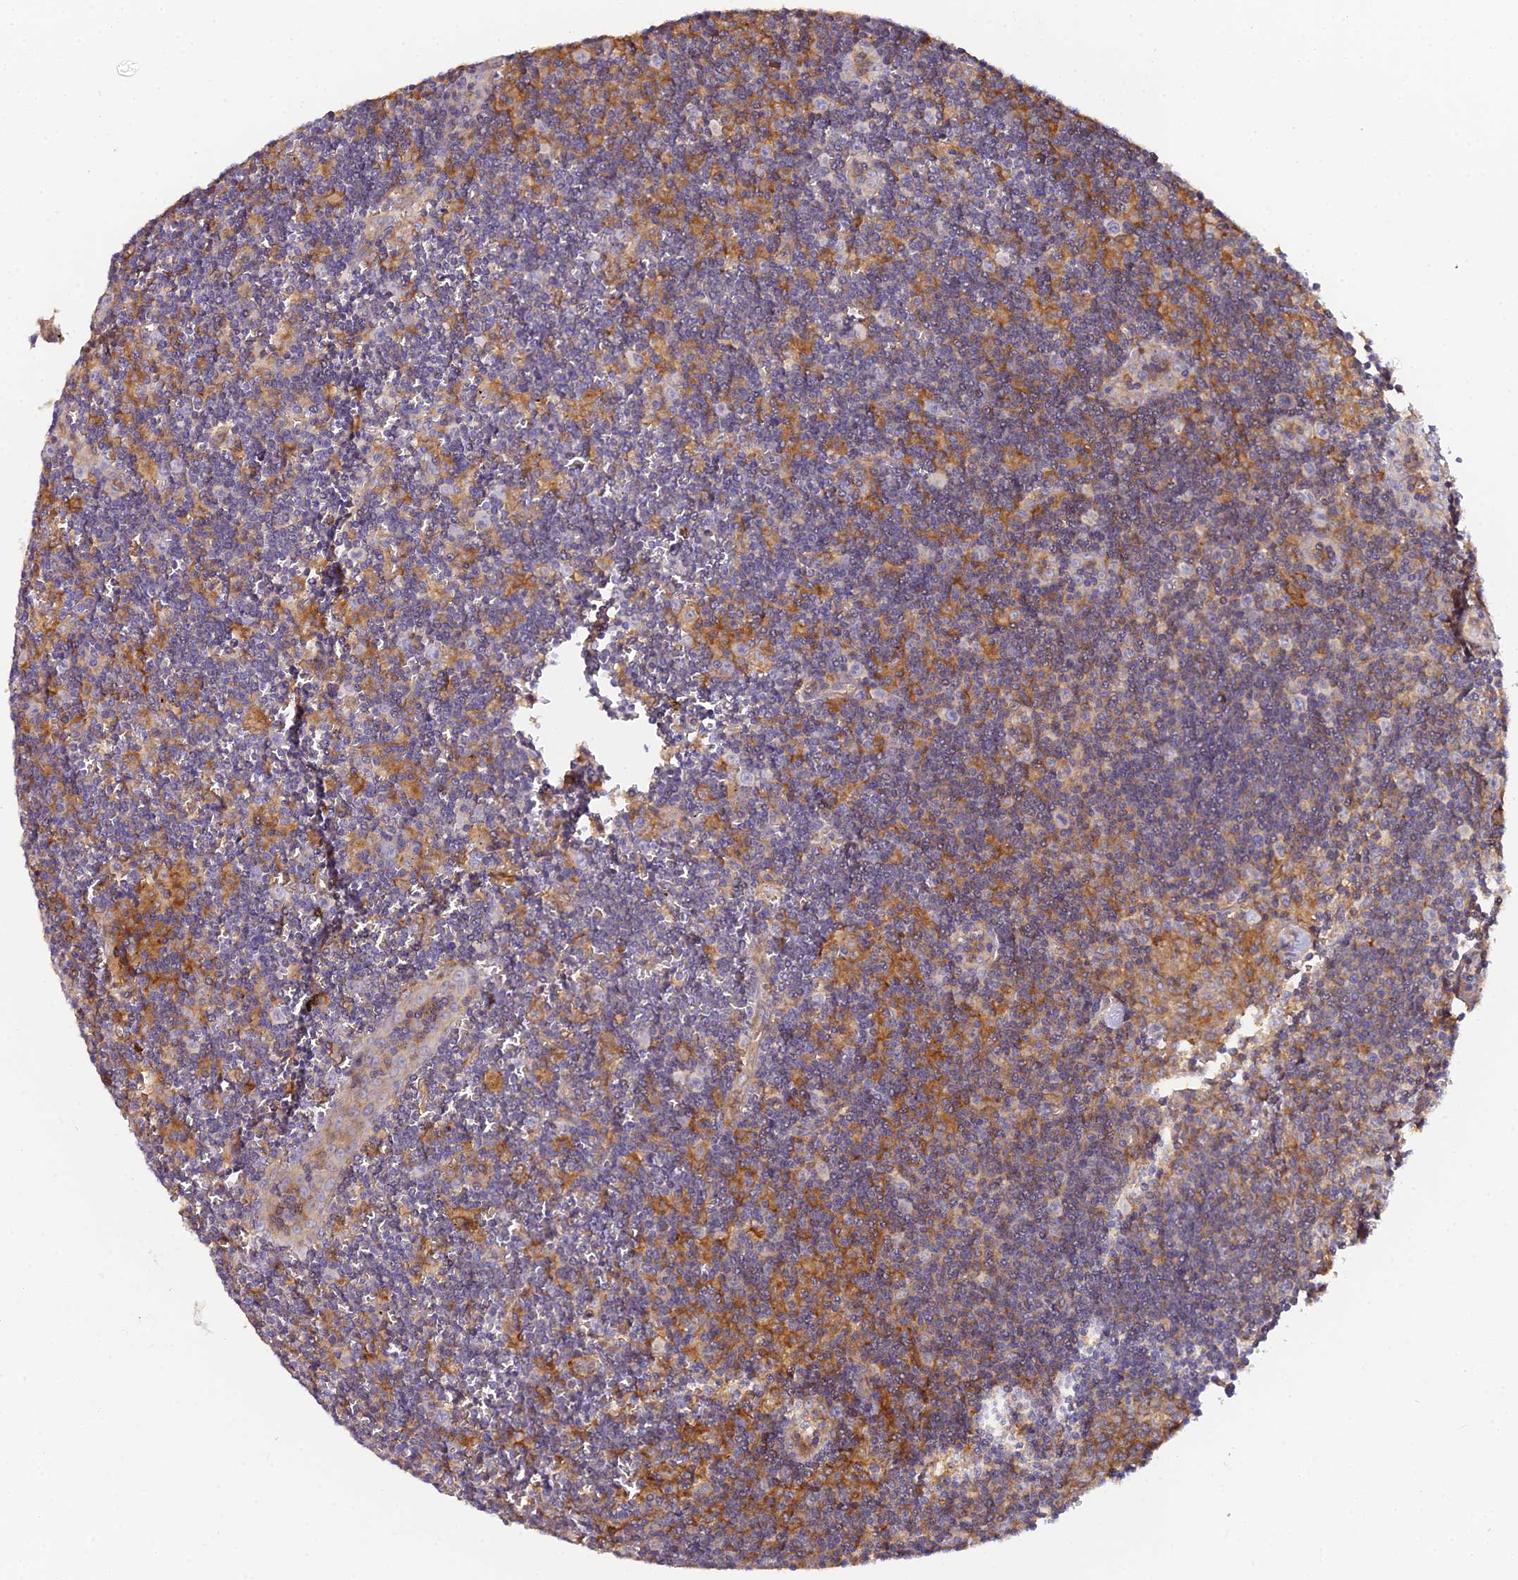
{"staining": {"intensity": "moderate", "quantity": ">75%", "location": "cytoplasmic/membranous"}, "tissue": "lymph node", "cell_type": "Germinal center cells", "image_type": "normal", "snomed": [{"axis": "morphology", "description": "Normal tissue, NOS"}, {"axis": "topography", "description": "Lymph node"}], "caption": "This is an image of IHC staining of unremarkable lymph node, which shows moderate expression in the cytoplasmic/membranous of germinal center cells.", "gene": "GNG5B", "patient": {"sex": "female", "age": 32}}